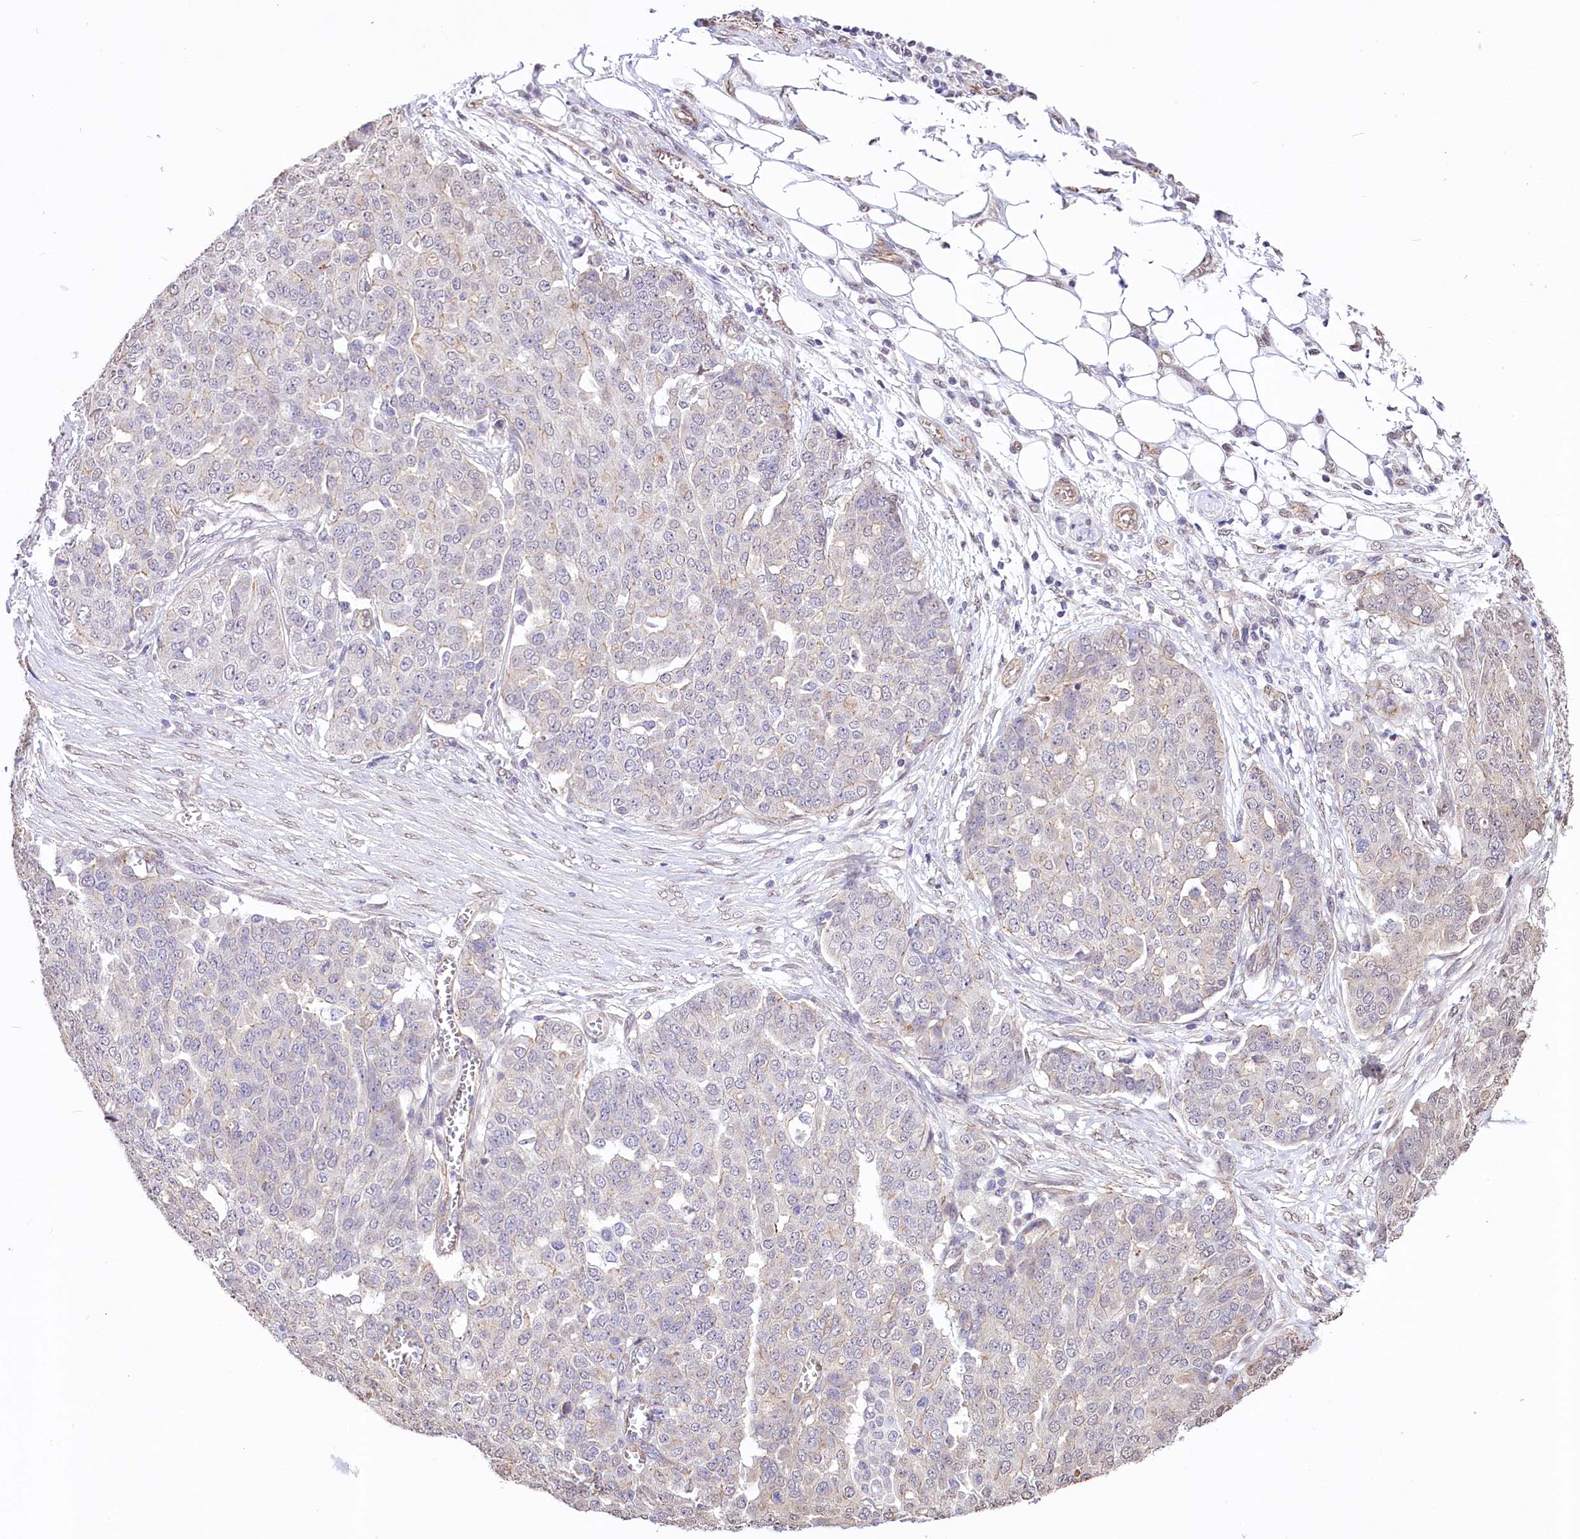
{"staining": {"intensity": "negative", "quantity": "none", "location": "none"}, "tissue": "ovarian cancer", "cell_type": "Tumor cells", "image_type": "cancer", "snomed": [{"axis": "morphology", "description": "Cystadenocarcinoma, serous, NOS"}, {"axis": "topography", "description": "Soft tissue"}, {"axis": "topography", "description": "Ovary"}], "caption": "Ovarian serous cystadenocarcinoma was stained to show a protein in brown. There is no significant expression in tumor cells.", "gene": "ST7", "patient": {"sex": "female", "age": 57}}